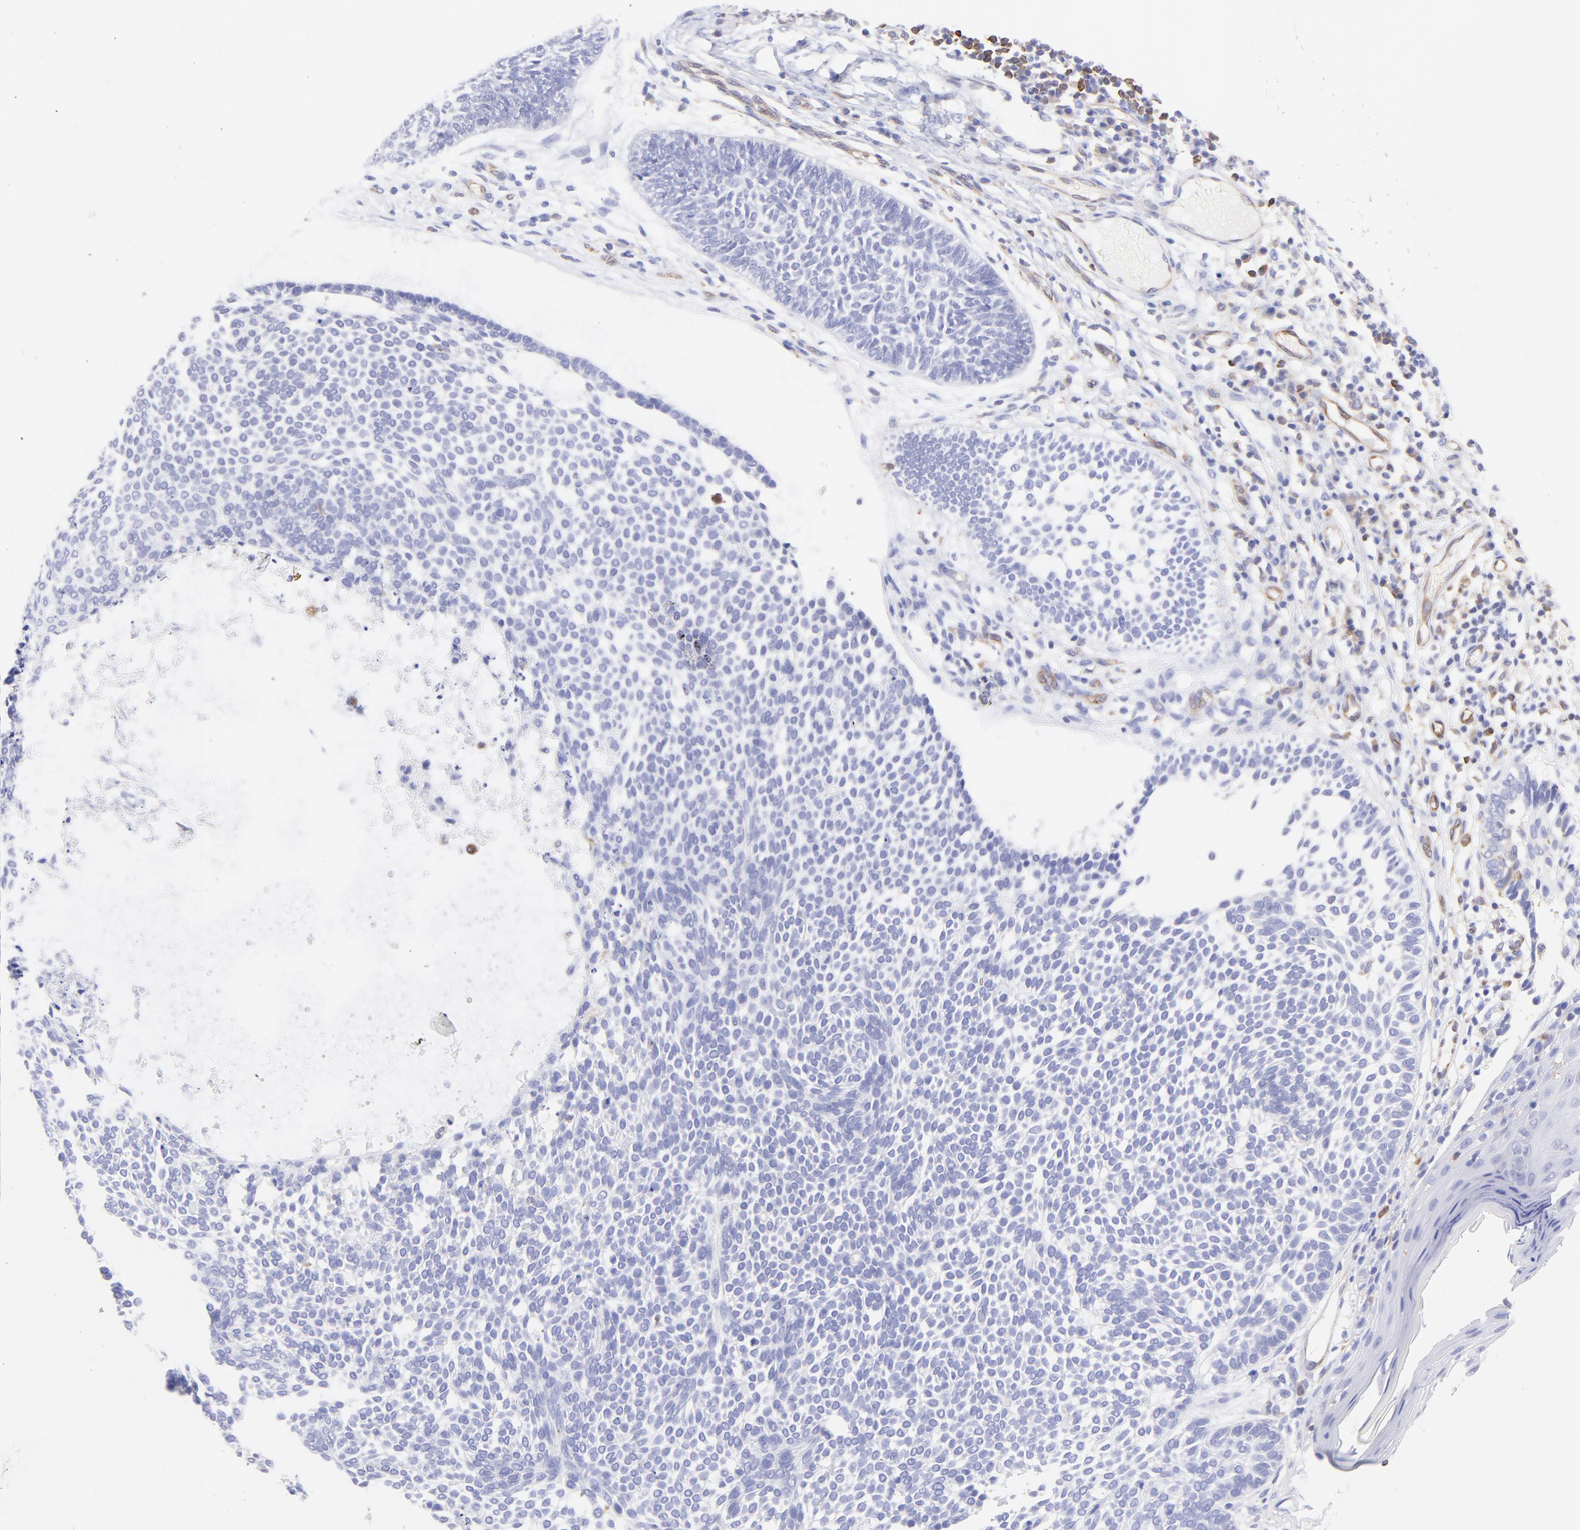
{"staining": {"intensity": "negative", "quantity": "none", "location": "none"}, "tissue": "skin cancer", "cell_type": "Tumor cells", "image_type": "cancer", "snomed": [{"axis": "morphology", "description": "Basal cell carcinoma"}, {"axis": "topography", "description": "Skin"}], "caption": "Basal cell carcinoma (skin) was stained to show a protein in brown. There is no significant expression in tumor cells. The staining is performed using DAB (3,3'-diaminobenzidine) brown chromogen with nuclei counter-stained in using hematoxylin.", "gene": "IRAG2", "patient": {"sex": "male", "age": 87}}